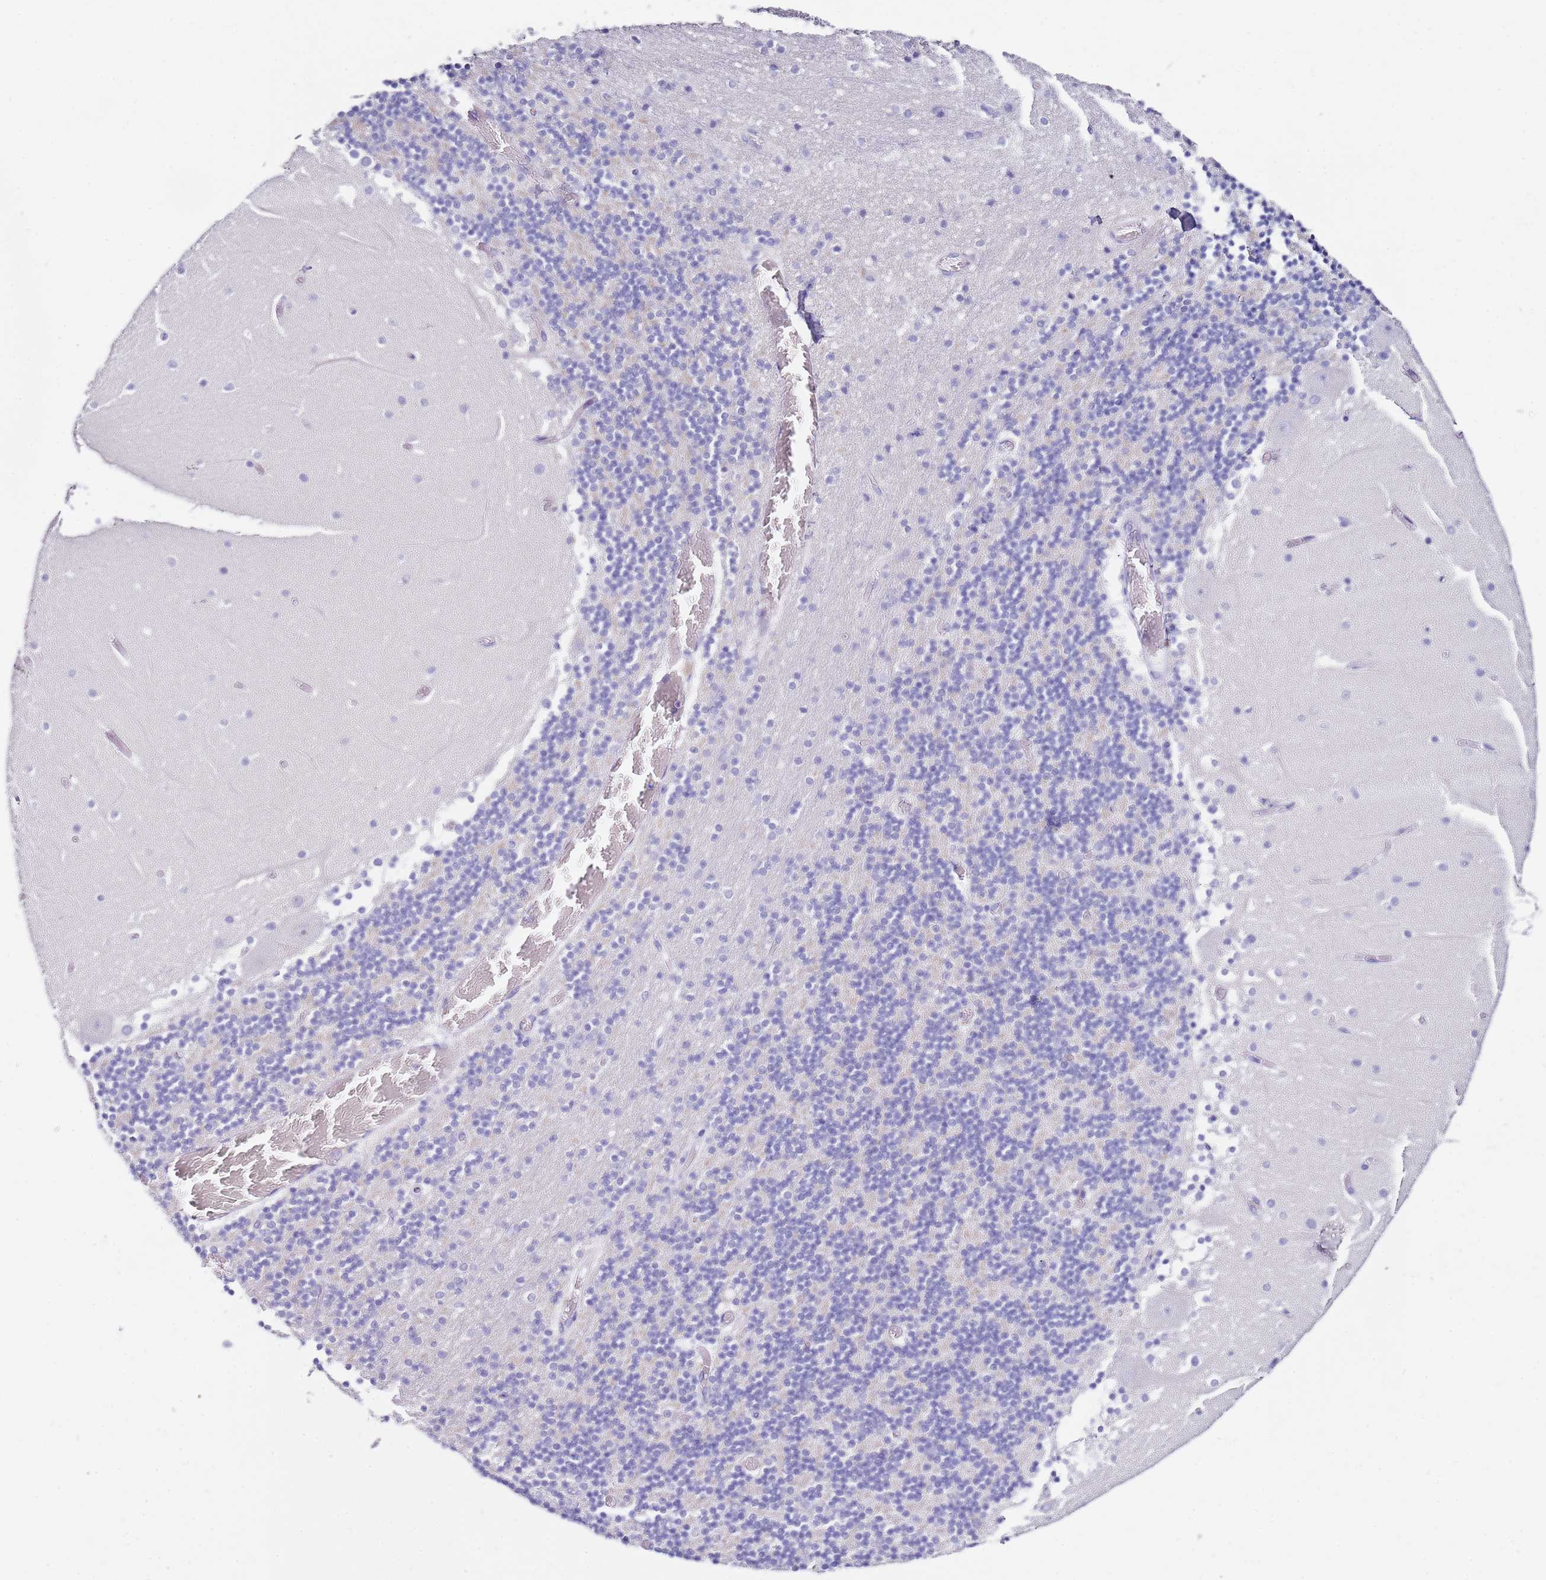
{"staining": {"intensity": "negative", "quantity": "none", "location": "none"}, "tissue": "cerebellum", "cell_type": "Cells in granular layer", "image_type": "normal", "snomed": [{"axis": "morphology", "description": "Normal tissue, NOS"}, {"axis": "topography", "description": "Cerebellum"}], "caption": "High magnification brightfield microscopy of benign cerebellum stained with DAB (brown) and counterstained with hematoxylin (blue): cells in granular layer show no significant staining.", "gene": "PTBP2", "patient": {"sex": "female", "age": 28}}